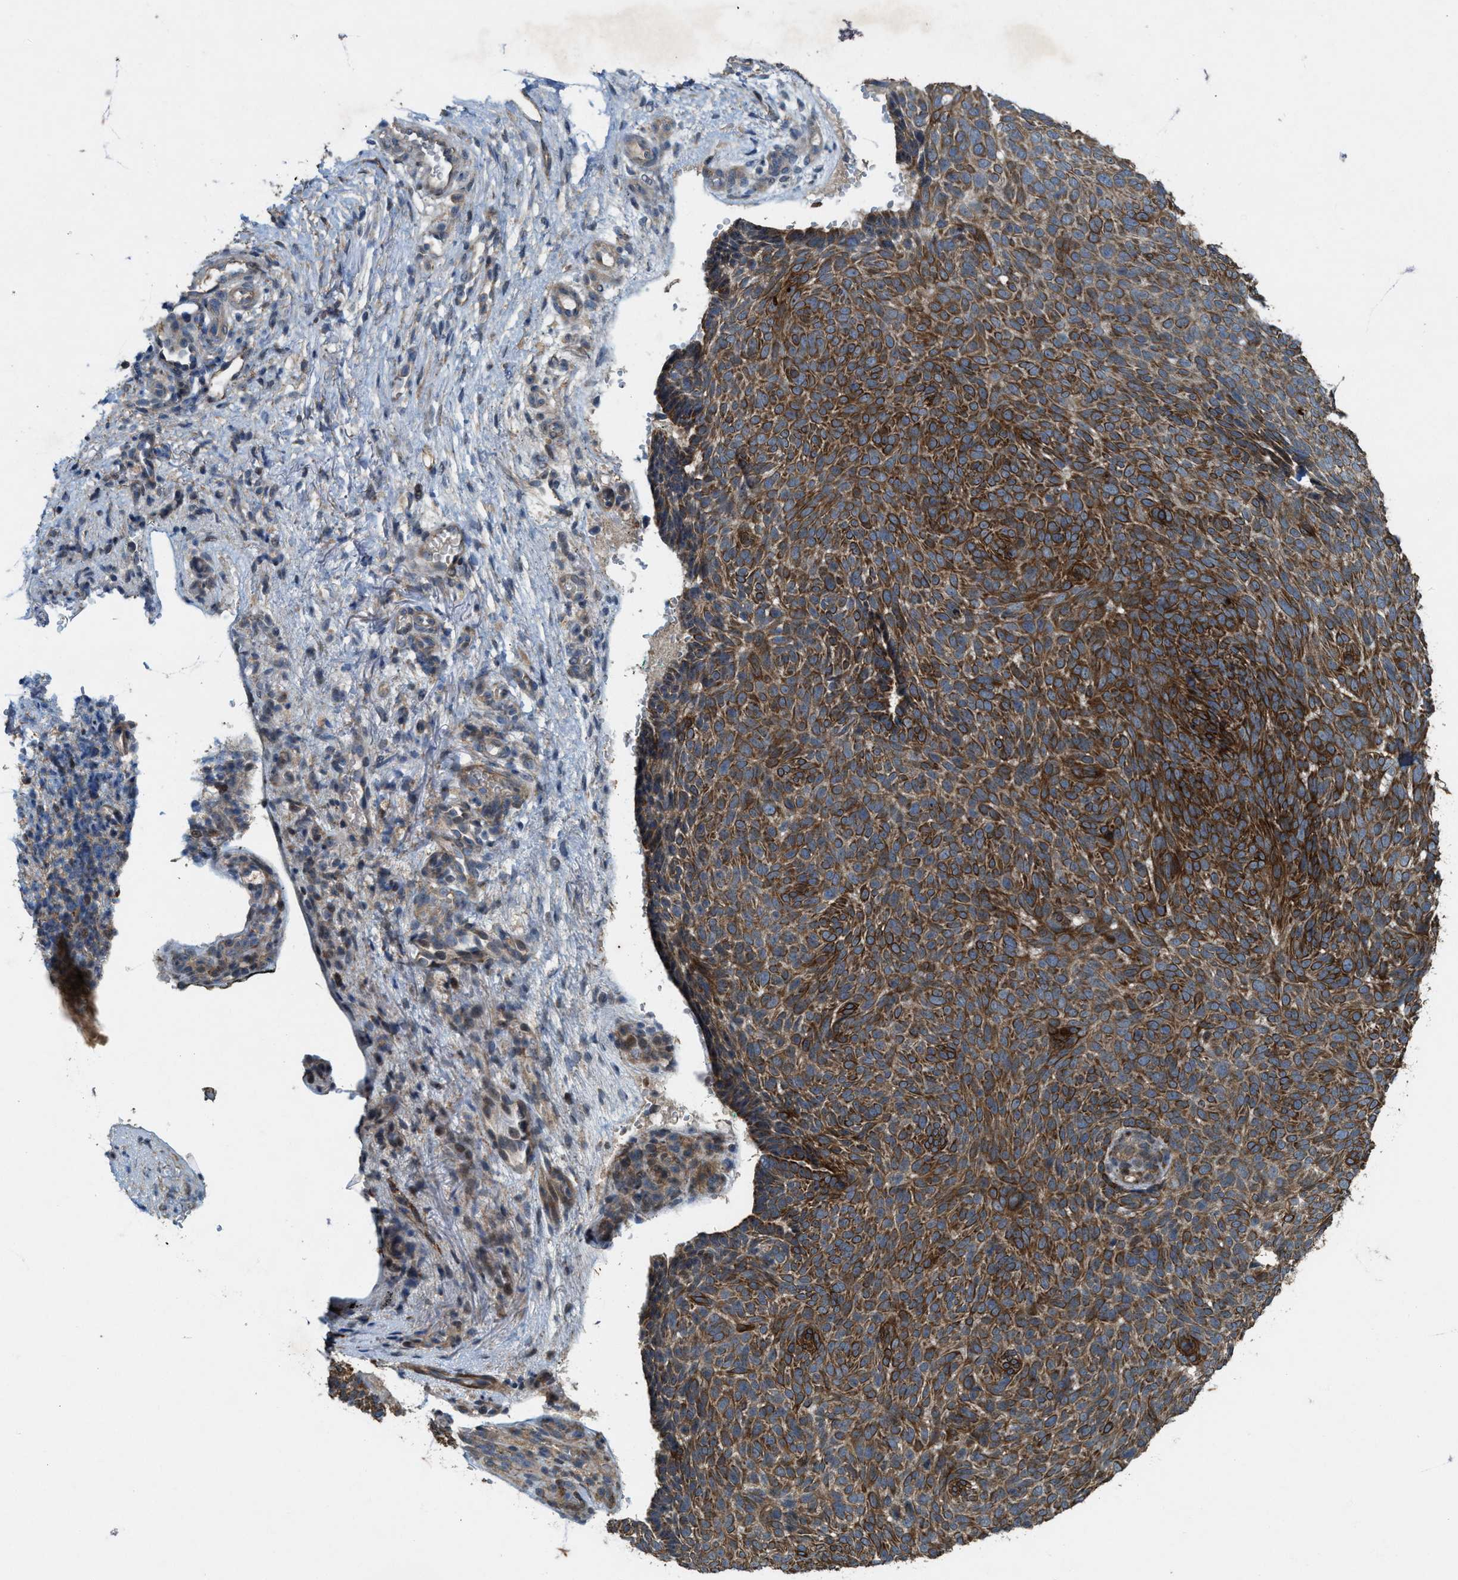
{"staining": {"intensity": "moderate", "quantity": ">75%", "location": "cytoplasmic/membranous"}, "tissue": "skin cancer", "cell_type": "Tumor cells", "image_type": "cancer", "snomed": [{"axis": "morphology", "description": "Basal cell carcinoma"}, {"axis": "topography", "description": "Skin"}], "caption": "Skin cancer (basal cell carcinoma) tissue reveals moderate cytoplasmic/membranous expression in approximately >75% of tumor cells, visualized by immunohistochemistry. (IHC, brightfield microscopy, high magnification).", "gene": "LRRC72", "patient": {"sex": "male", "age": 61}}